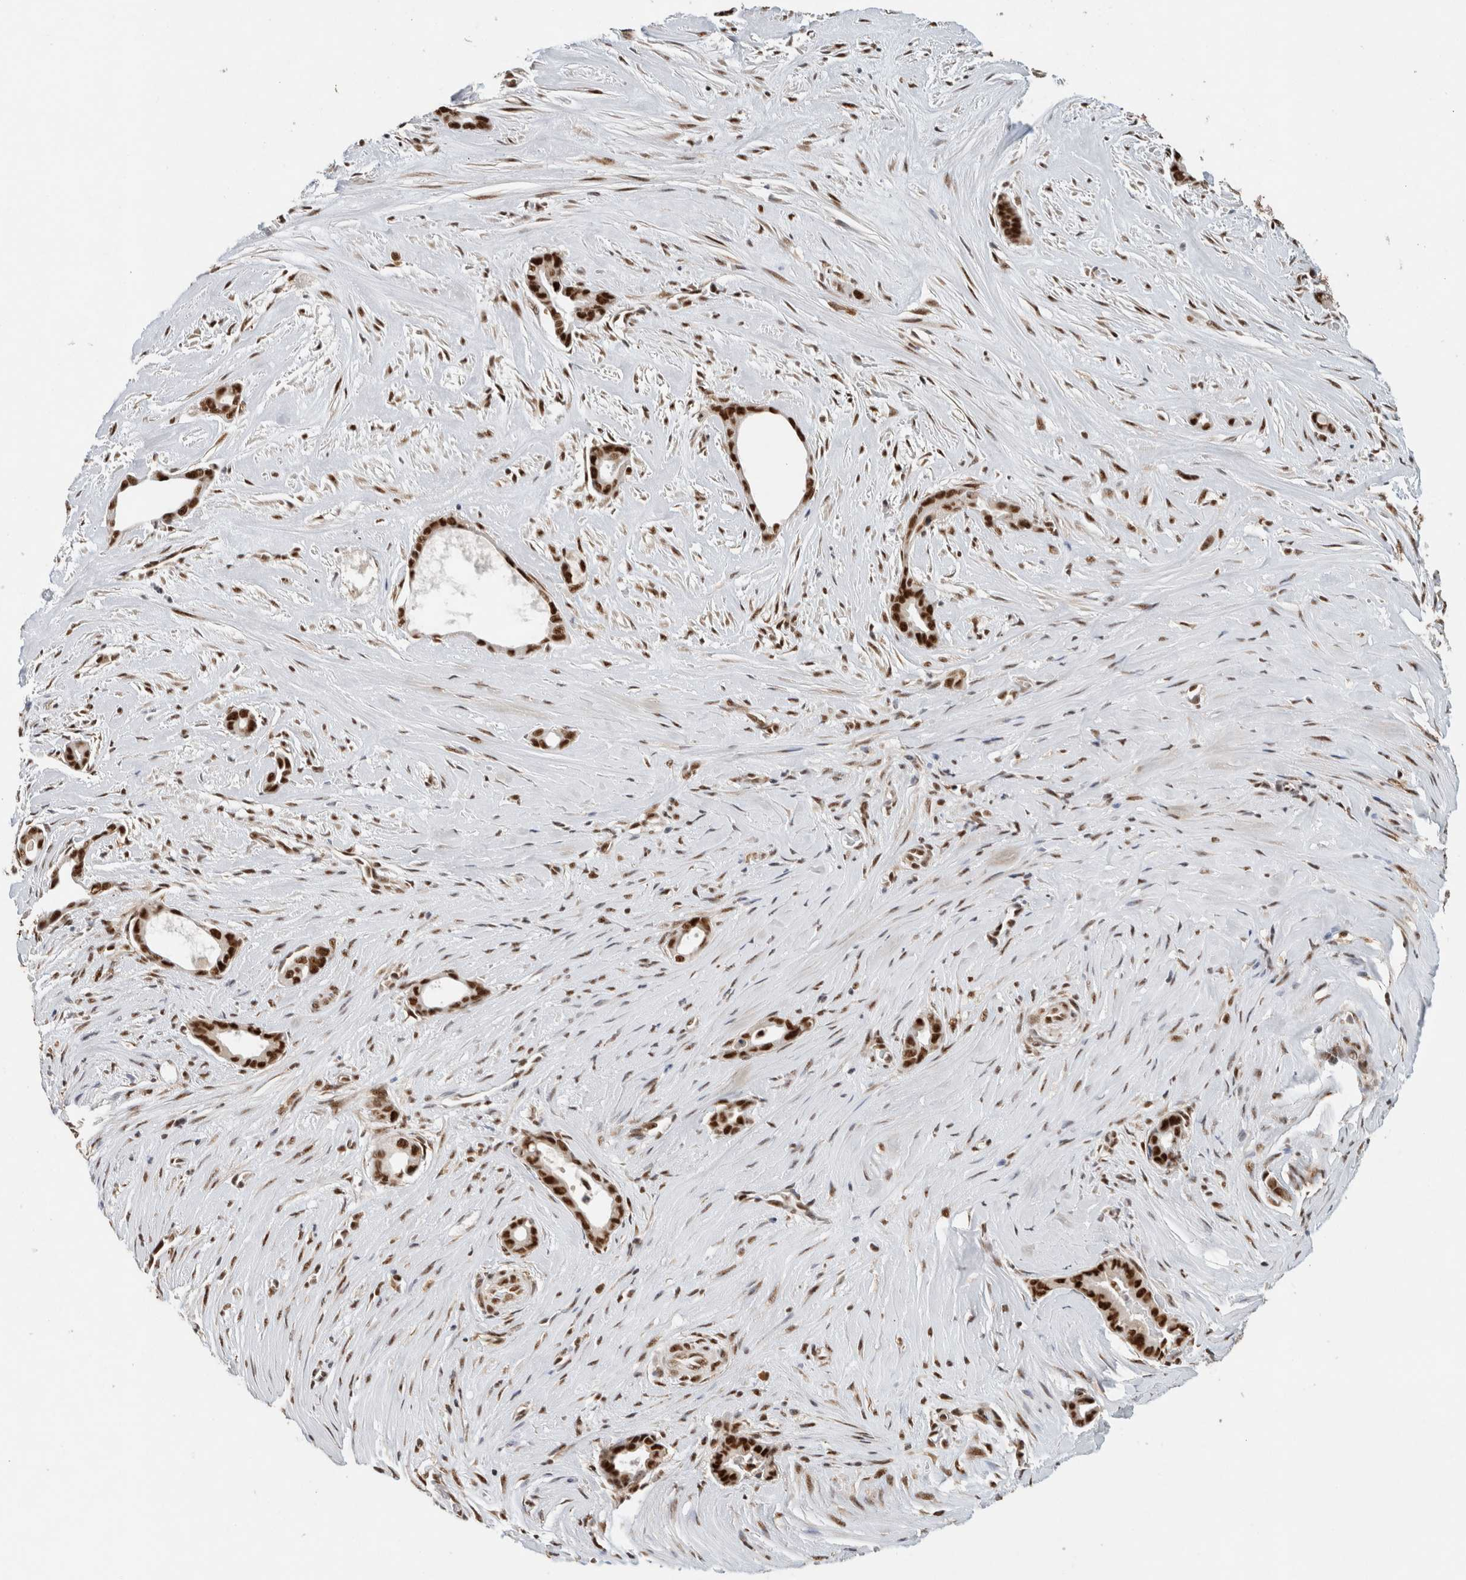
{"staining": {"intensity": "strong", "quantity": ">75%", "location": "nuclear"}, "tissue": "liver cancer", "cell_type": "Tumor cells", "image_type": "cancer", "snomed": [{"axis": "morphology", "description": "Cholangiocarcinoma"}, {"axis": "topography", "description": "Liver"}], "caption": "An IHC micrograph of neoplastic tissue is shown. Protein staining in brown labels strong nuclear positivity in liver cancer (cholangiocarcinoma) within tumor cells.", "gene": "DDX42", "patient": {"sex": "female", "age": 55}}